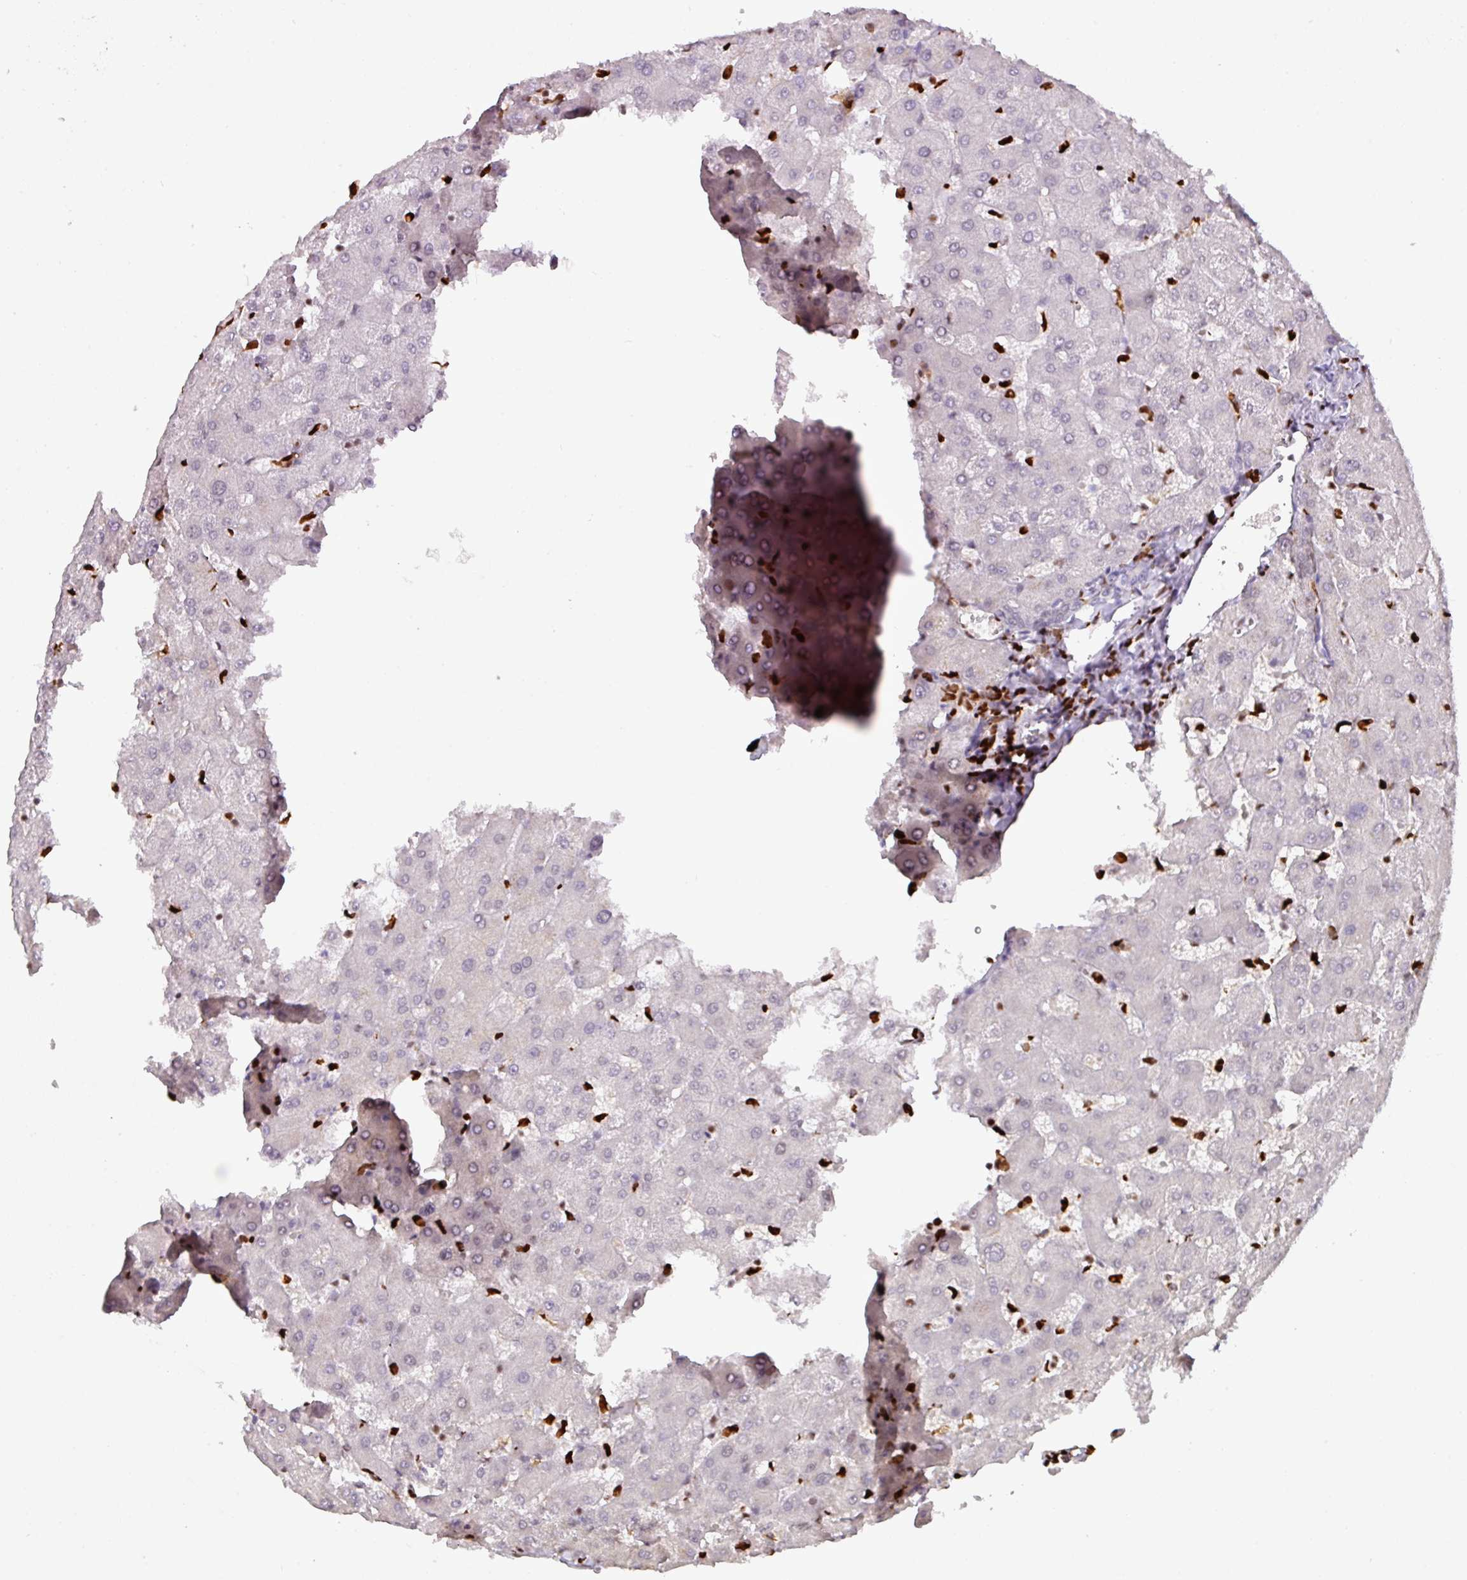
{"staining": {"intensity": "negative", "quantity": "none", "location": "none"}, "tissue": "liver", "cell_type": "Cholangiocytes", "image_type": "normal", "snomed": [{"axis": "morphology", "description": "Normal tissue, NOS"}, {"axis": "topography", "description": "Liver"}], "caption": "Liver stained for a protein using IHC demonstrates no expression cholangiocytes.", "gene": "SAMHD1", "patient": {"sex": "female", "age": 63}}